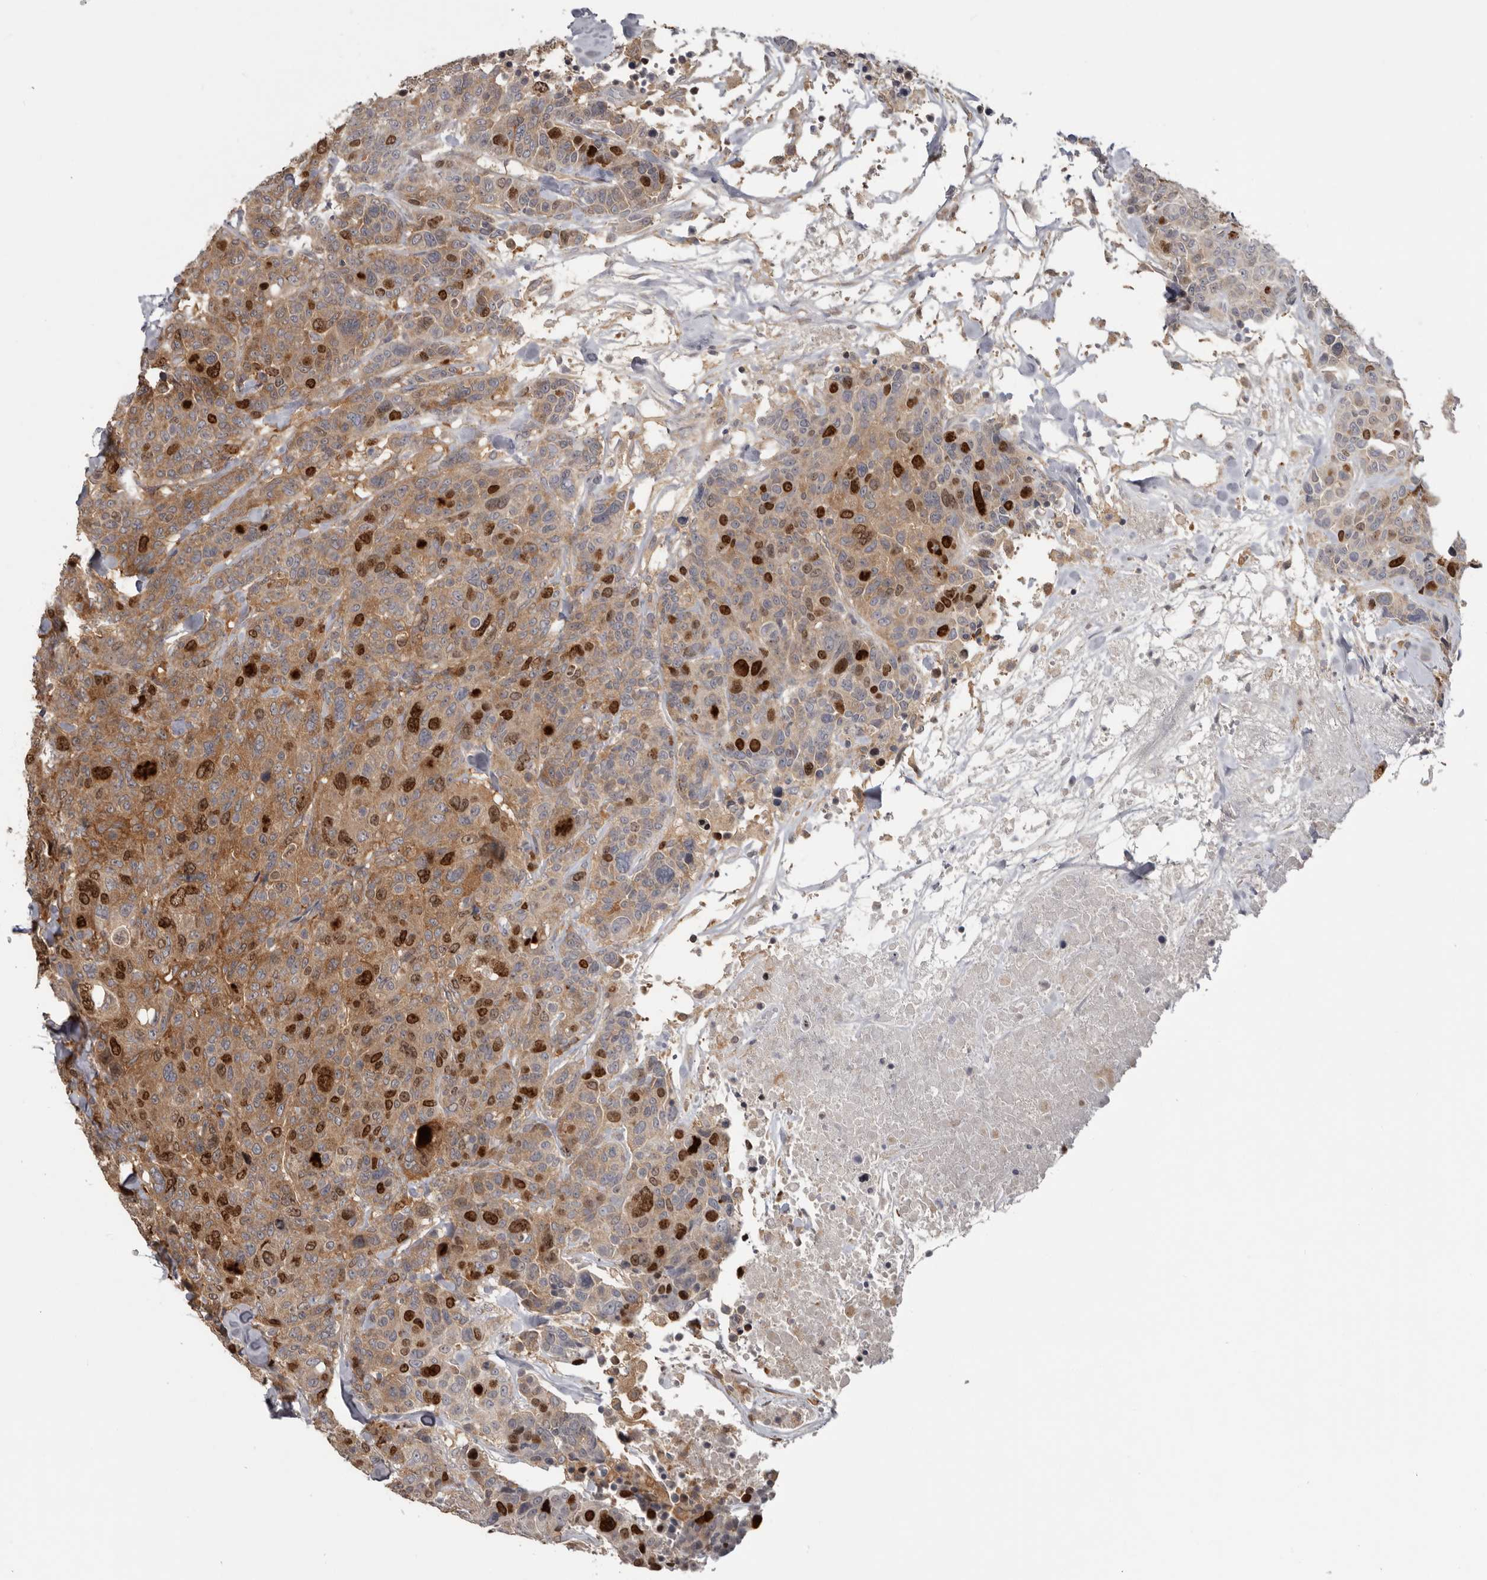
{"staining": {"intensity": "strong", "quantity": "25%-75%", "location": "cytoplasmic/membranous,nuclear"}, "tissue": "breast cancer", "cell_type": "Tumor cells", "image_type": "cancer", "snomed": [{"axis": "morphology", "description": "Duct carcinoma"}, {"axis": "topography", "description": "Breast"}], "caption": "Tumor cells show strong cytoplasmic/membranous and nuclear staining in about 25%-75% of cells in breast cancer (infiltrating ductal carcinoma).", "gene": "CDCA8", "patient": {"sex": "female", "age": 37}}